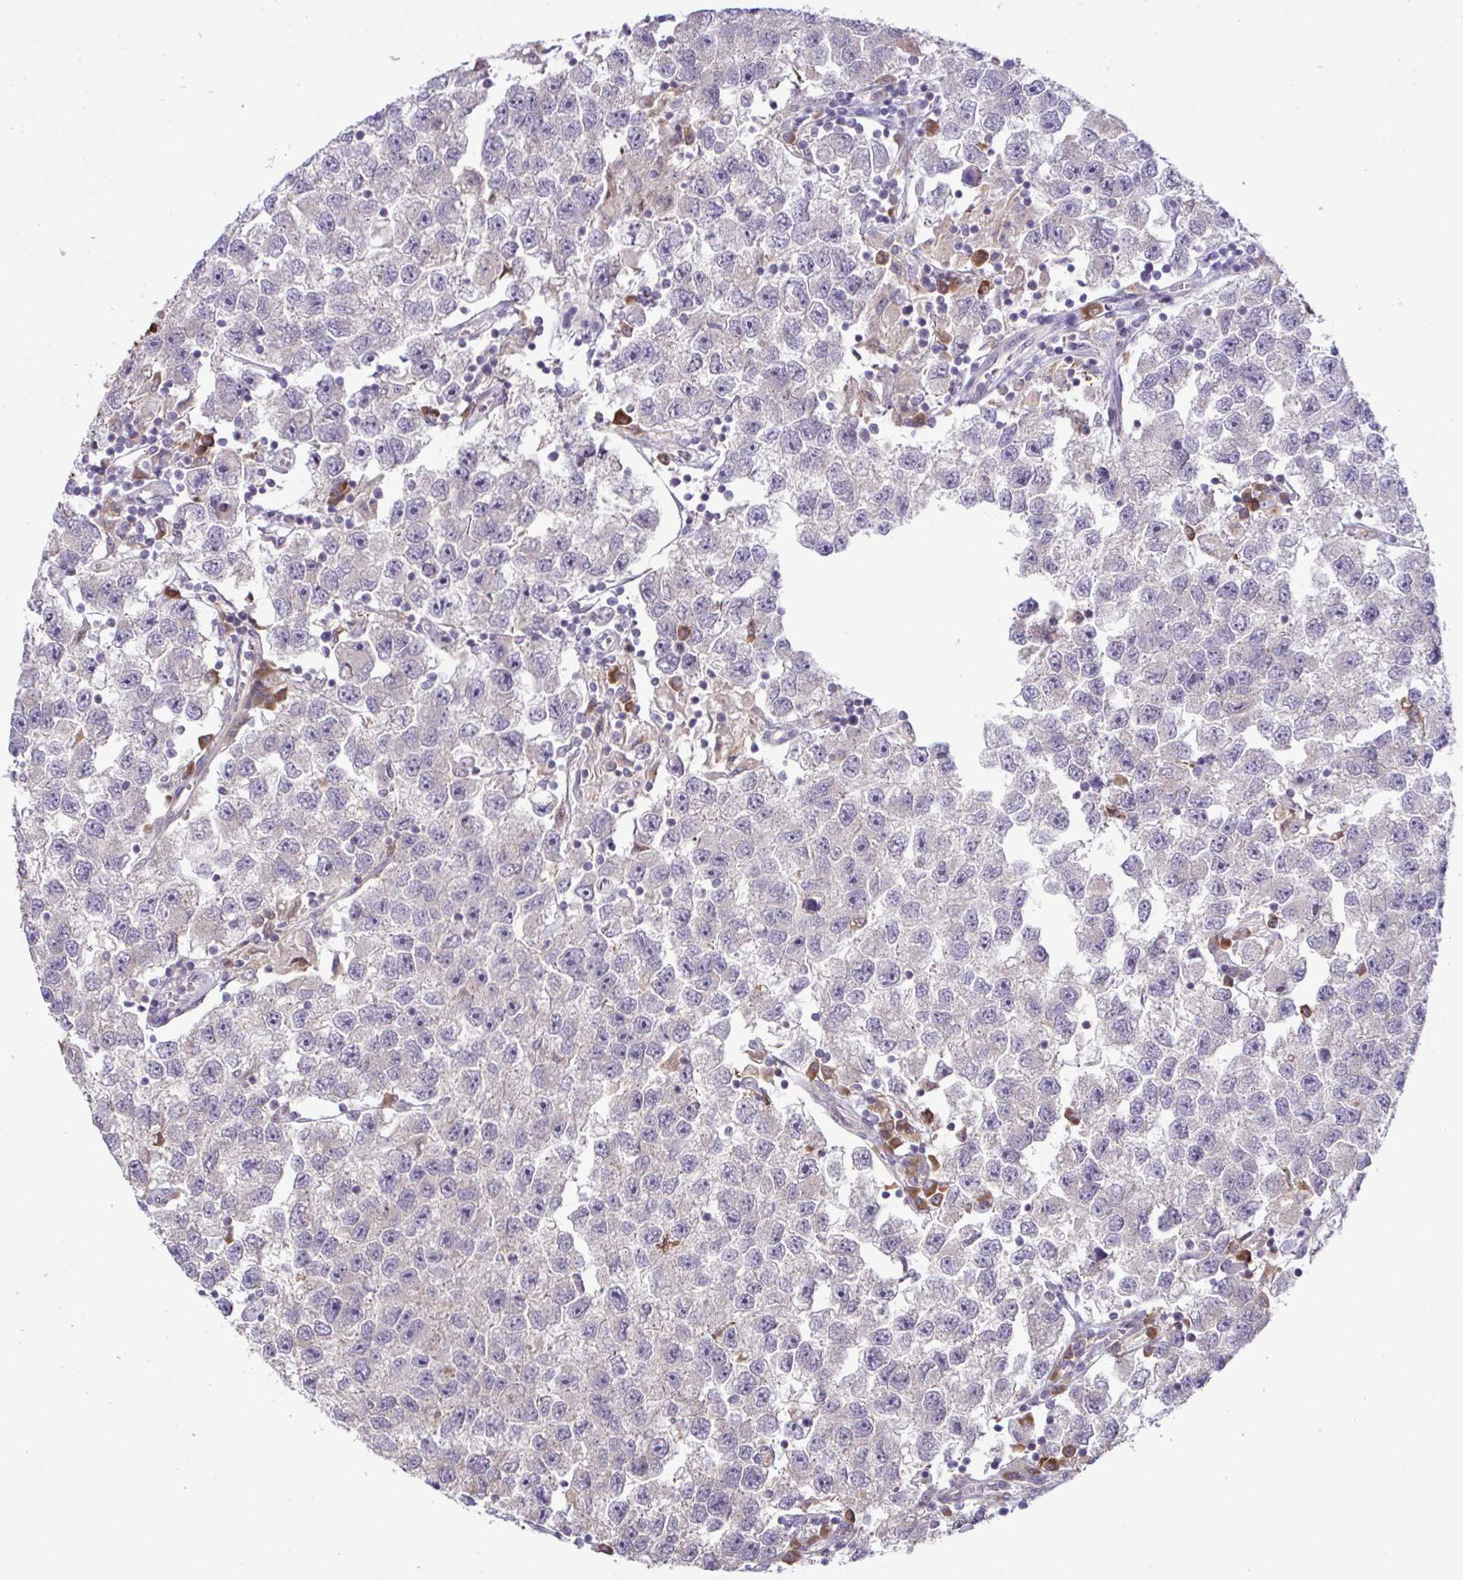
{"staining": {"intensity": "negative", "quantity": "none", "location": "none"}, "tissue": "testis cancer", "cell_type": "Tumor cells", "image_type": "cancer", "snomed": [{"axis": "morphology", "description": "Seminoma, NOS"}, {"axis": "topography", "description": "Testis"}], "caption": "High magnification brightfield microscopy of testis cancer stained with DAB (3,3'-diaminobenzidine) (brown) and counterstained with hematoxylin (blue): tumor cells show no significant expression.", "gene": "CMPK1", "patient": {"sex": "male", "age": 26}}